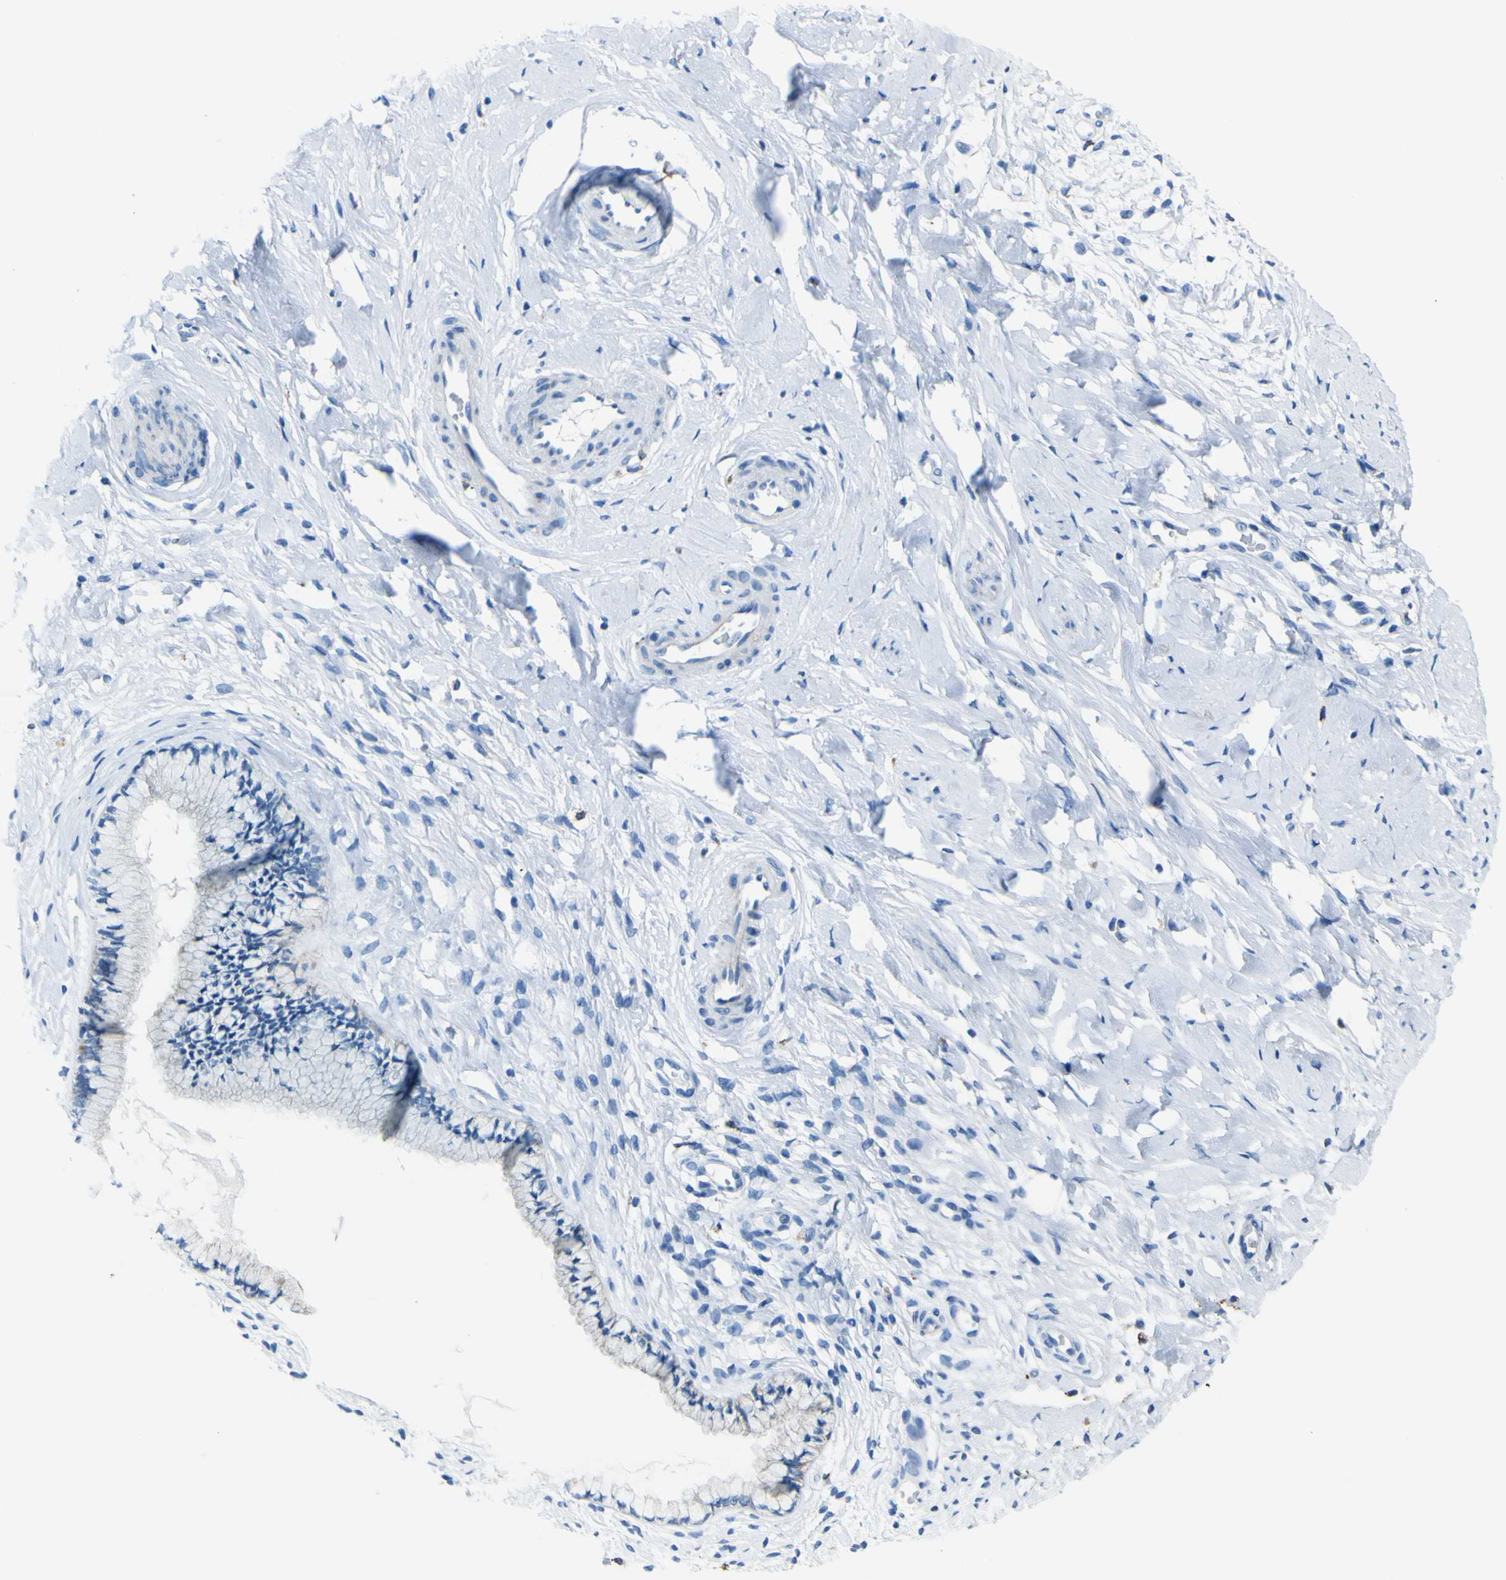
{"staining": {"intensity": "negative", "quantity": "none", "location": "none"}, "tissue": "cervix", "cell_type": "Glandular cells", "image_type": "normal", "snomed": [{"axis": "morphology", "description": "Normal tissue, NOS"}, {"axis": "topography", "description": "Cervix"}], "caption": "The photomicrograph reveals no staining of glandular cells in normal cervix.", "gene": "ACSL1", "patient": {"sex": "female", "age": 65}}